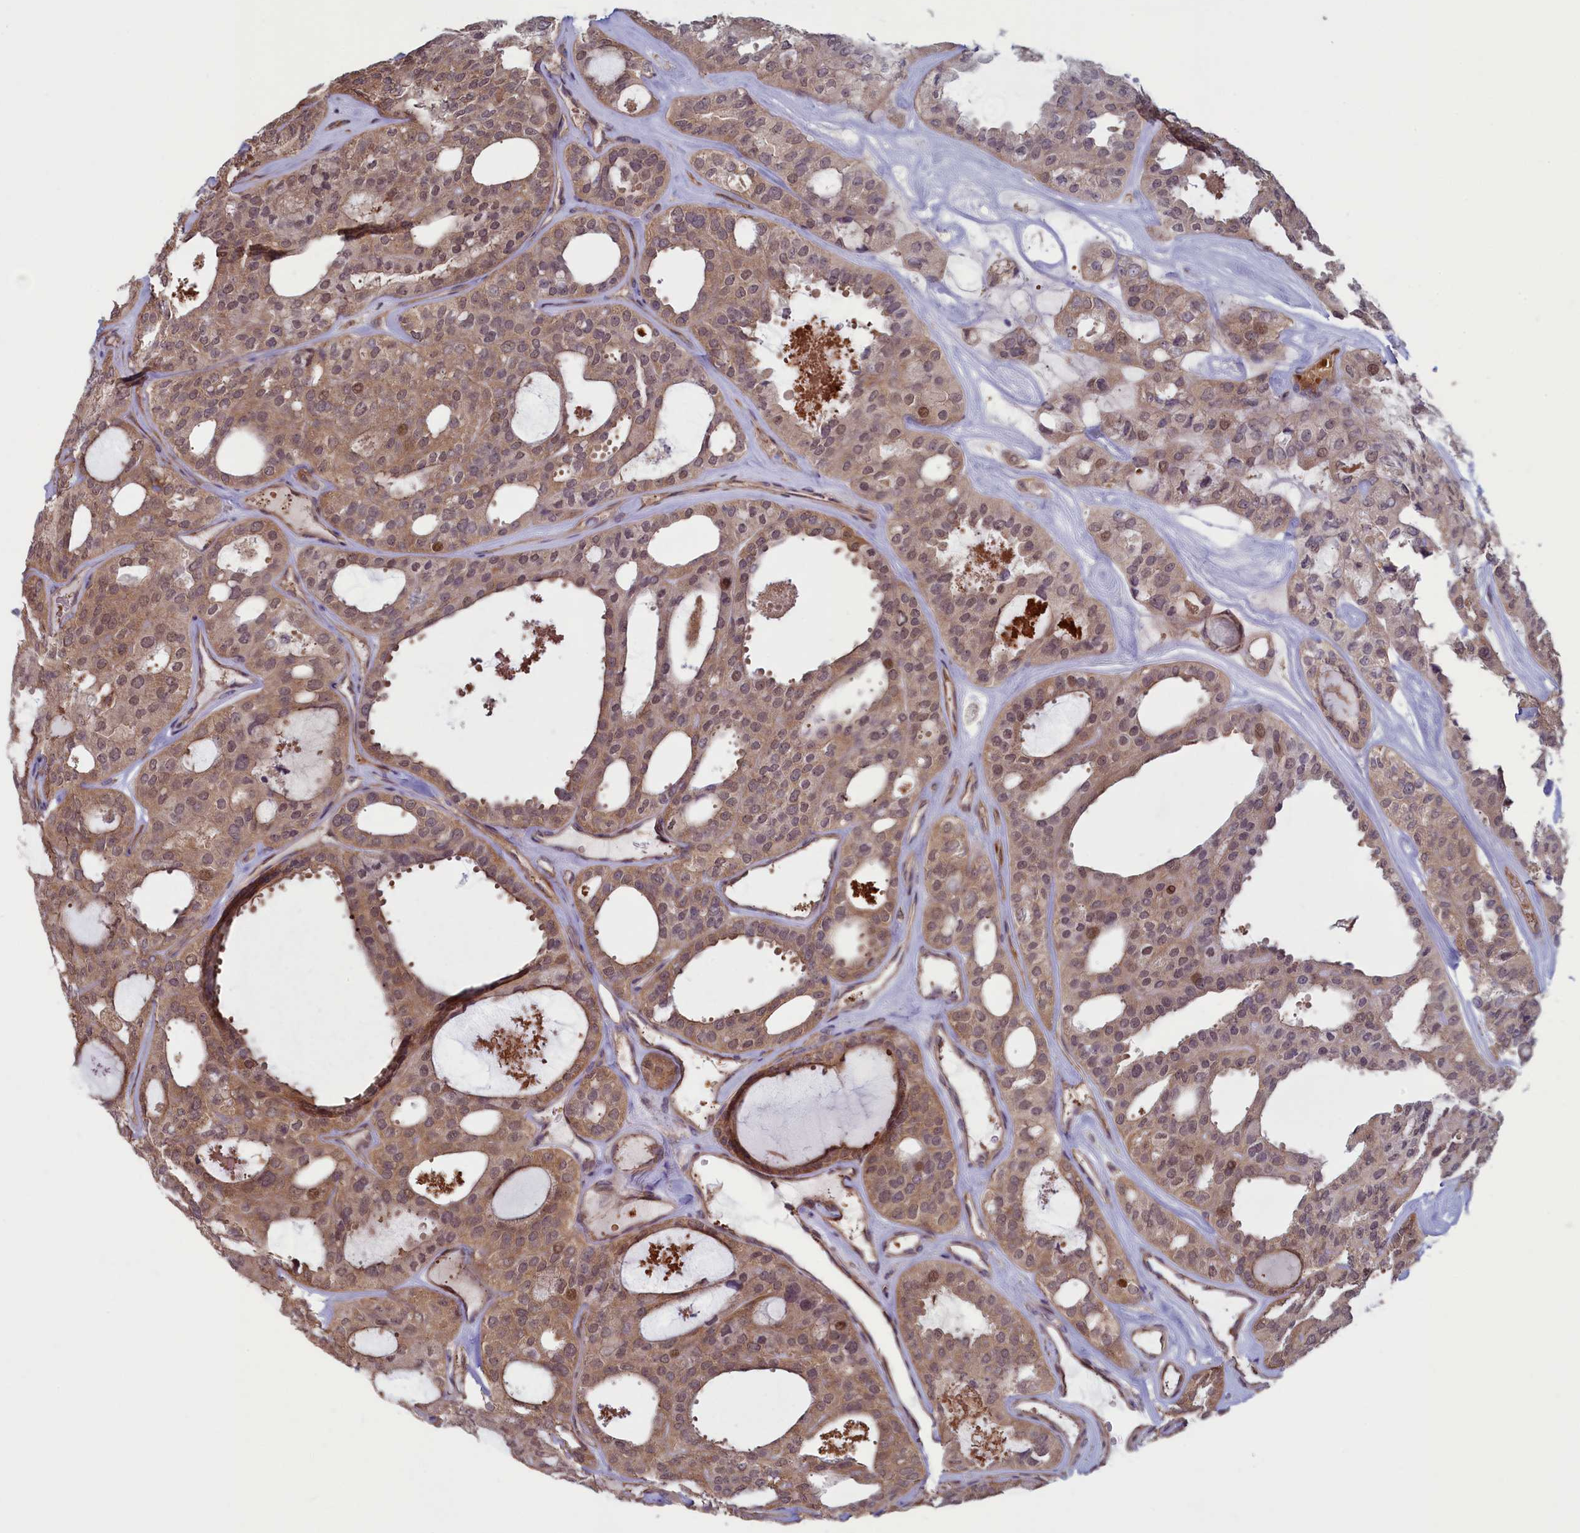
{"staining": {"intensity": "weak", "quantity": ">75%", "location": "cytoplasmic/membranous,nuclear"}, "tissue": "thyroid cancer", "cell_type": "Tumor cells", "image_type": "cancer", "snomed": [{"axis": "morphology", "description": "Follicular adenoma carcinoma, NOS"}, {"axis": "topography", "description": "Thyroid gland"}], "caption": "Immunohistochemical staining of human thyroid cancer (follicular adenoma carcinoma) demonstrates weak cytoplasmic/membranous and nuclear protein expression in about >75% of tumor cells.", "gene": "CIAO2B", "patient": {"sex": "male", "age": 75}}